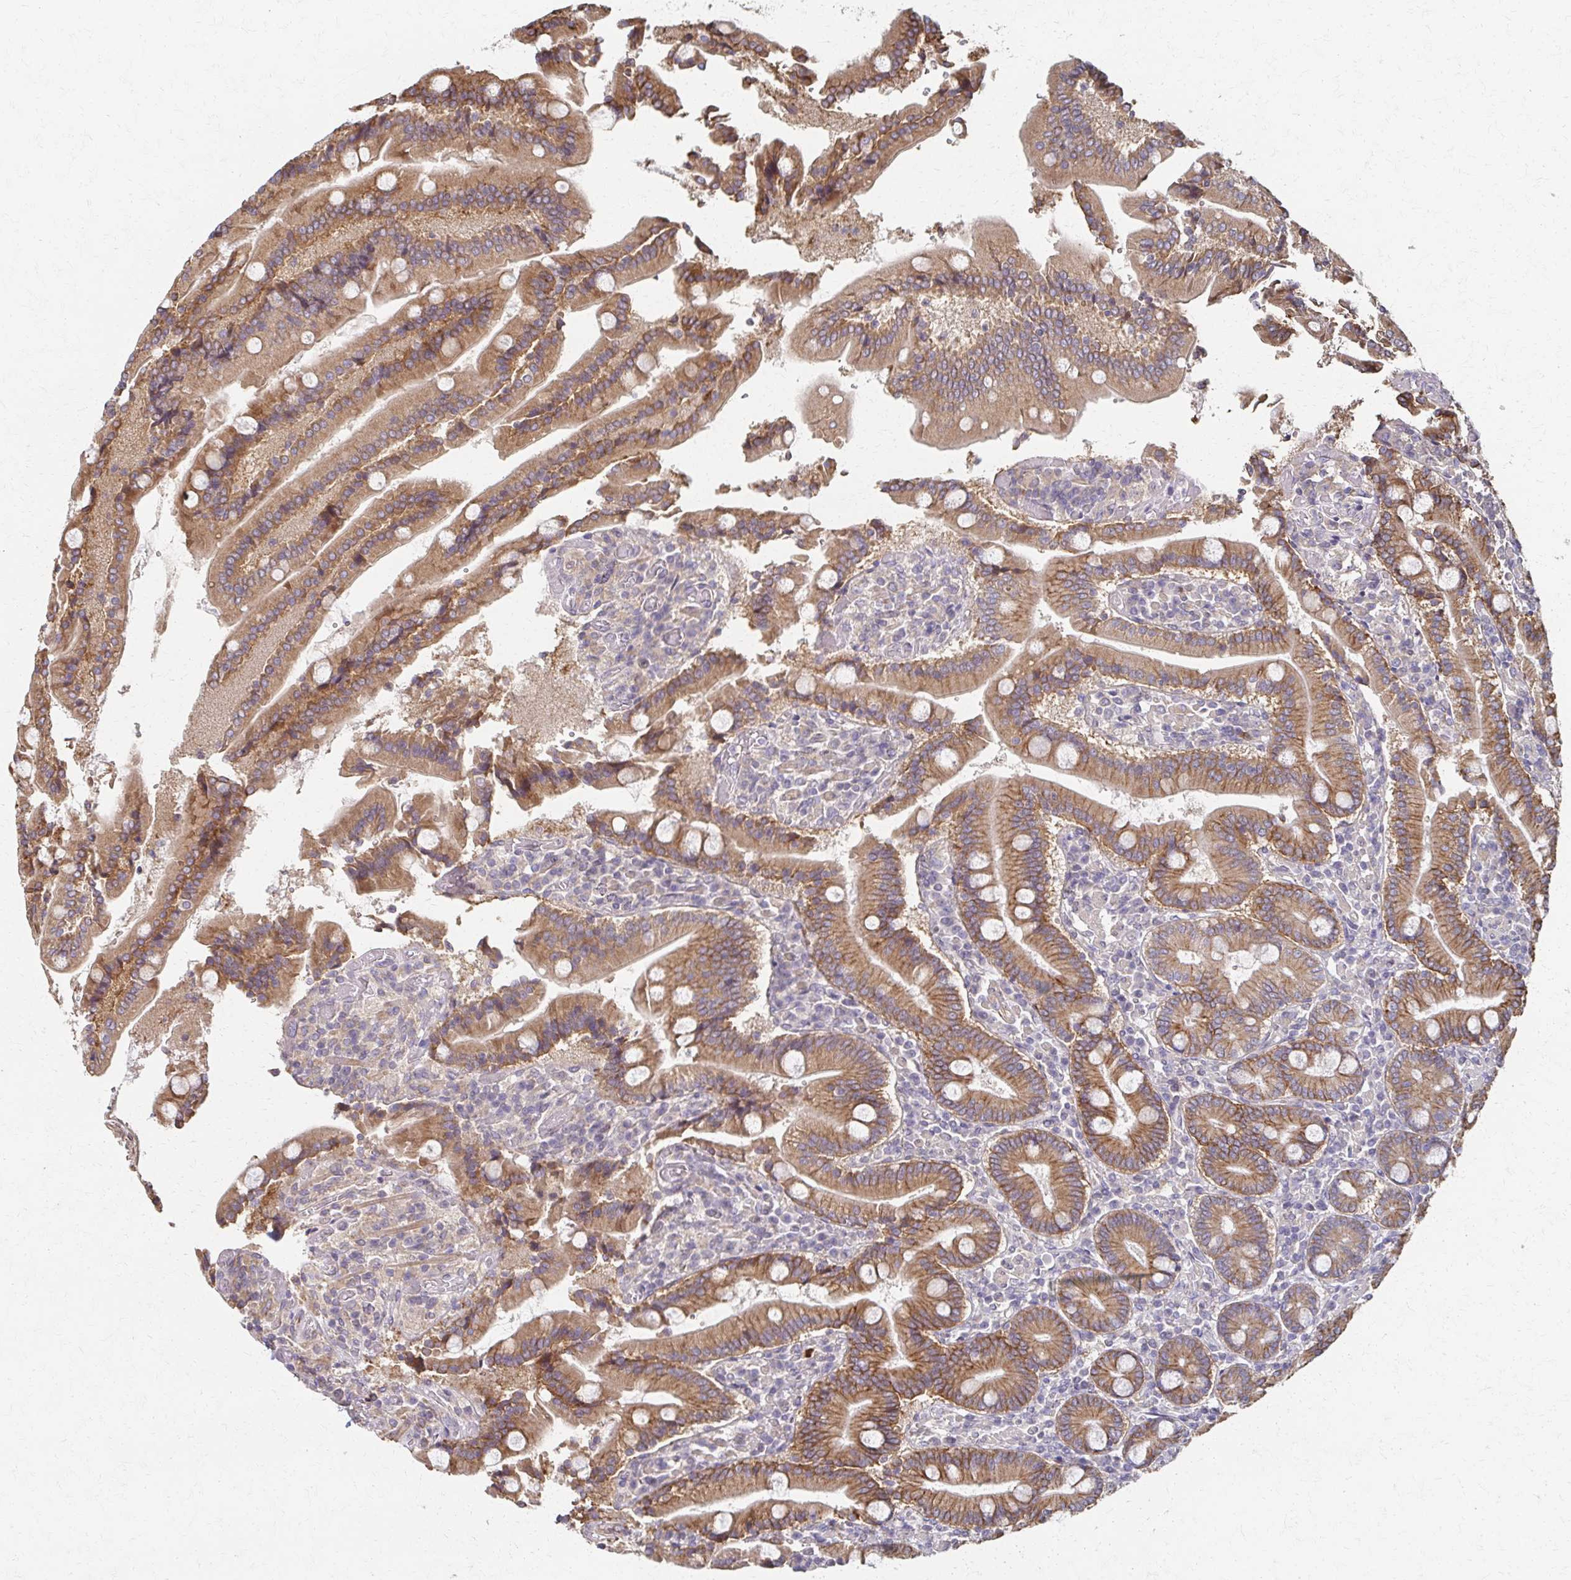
{"staining": {"intensity": "strong", "quantity": "25%-75%", "location": "cytoplasmic/membranous"}, "tissue": "duodenum", "cell_type": "Glandular cells", "image_type": "normal", "snomed": [{"axis": "morphology", "description": "Normal tissue, NOS"}, {"axis": "topography", "description": "Duodenum"}], "caption": "DAB (3,3'-diaminobenzidine) immunohistochemical staining of normal duodenum displays strong cytoplasmic/membranous protein positivity in about 25%-75% of glandular cells.", "gene": "EOLA1", "patient": {"sex": "female", "age": 62}}